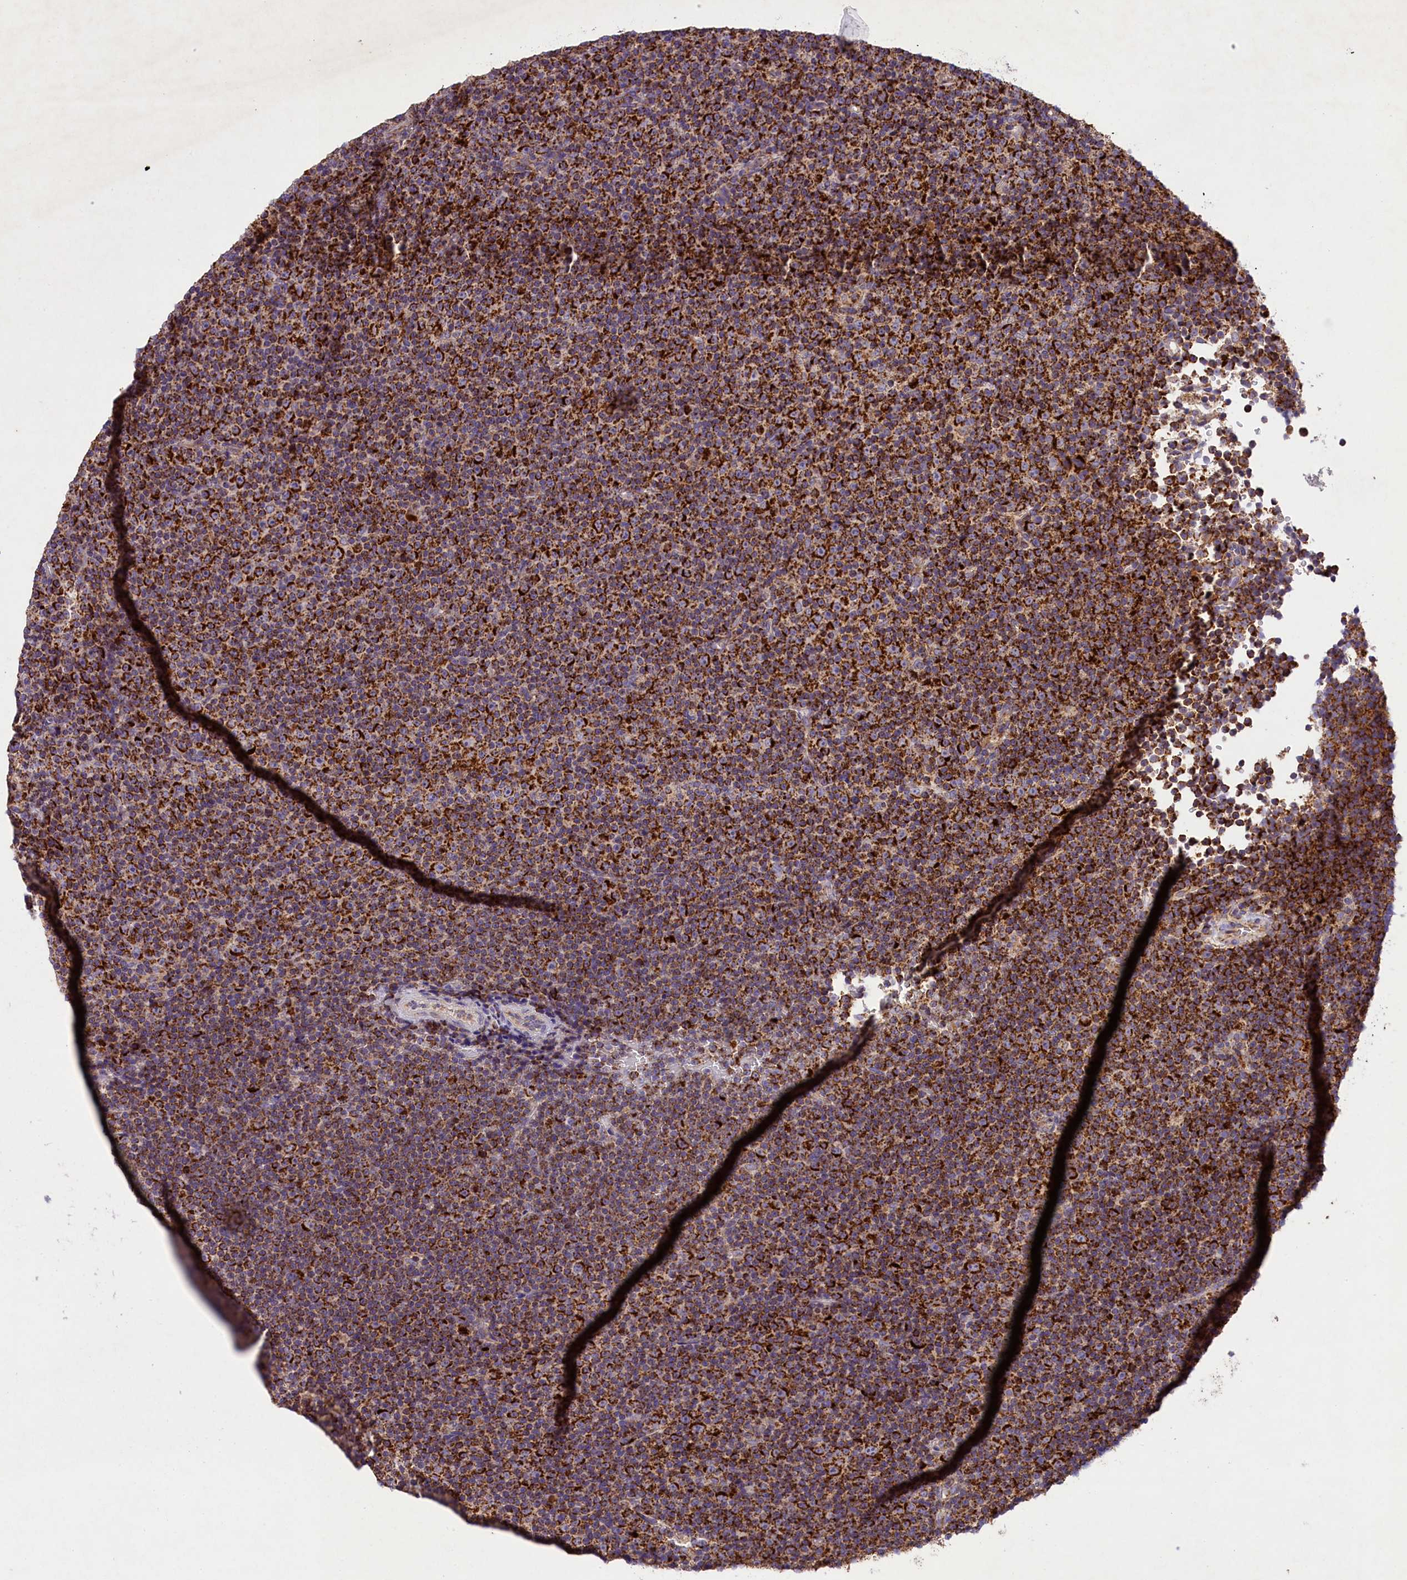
{"staining": {"intensity": "strong", "quantity": ">75%", "location": "cytoplasmic/membranous"}, "tissue": "lymphoma", "cell_type": "Tumor cells", "image_type": "cancer", "snomed": [{"axis": "morphology", "description": "Malignant lymphoma, non-Hodgkin's type, Low grade"}, {"axis": "topography", "description": "Lymph node"}], "caption": "Immunohistochemical staining of lymphoma demonstrates strong cytoplasmic/membranous protein staining in approximately >75% of tumor cells.", "gene": "PMPCB", "patient": {"sex": "female", "age": 67}}